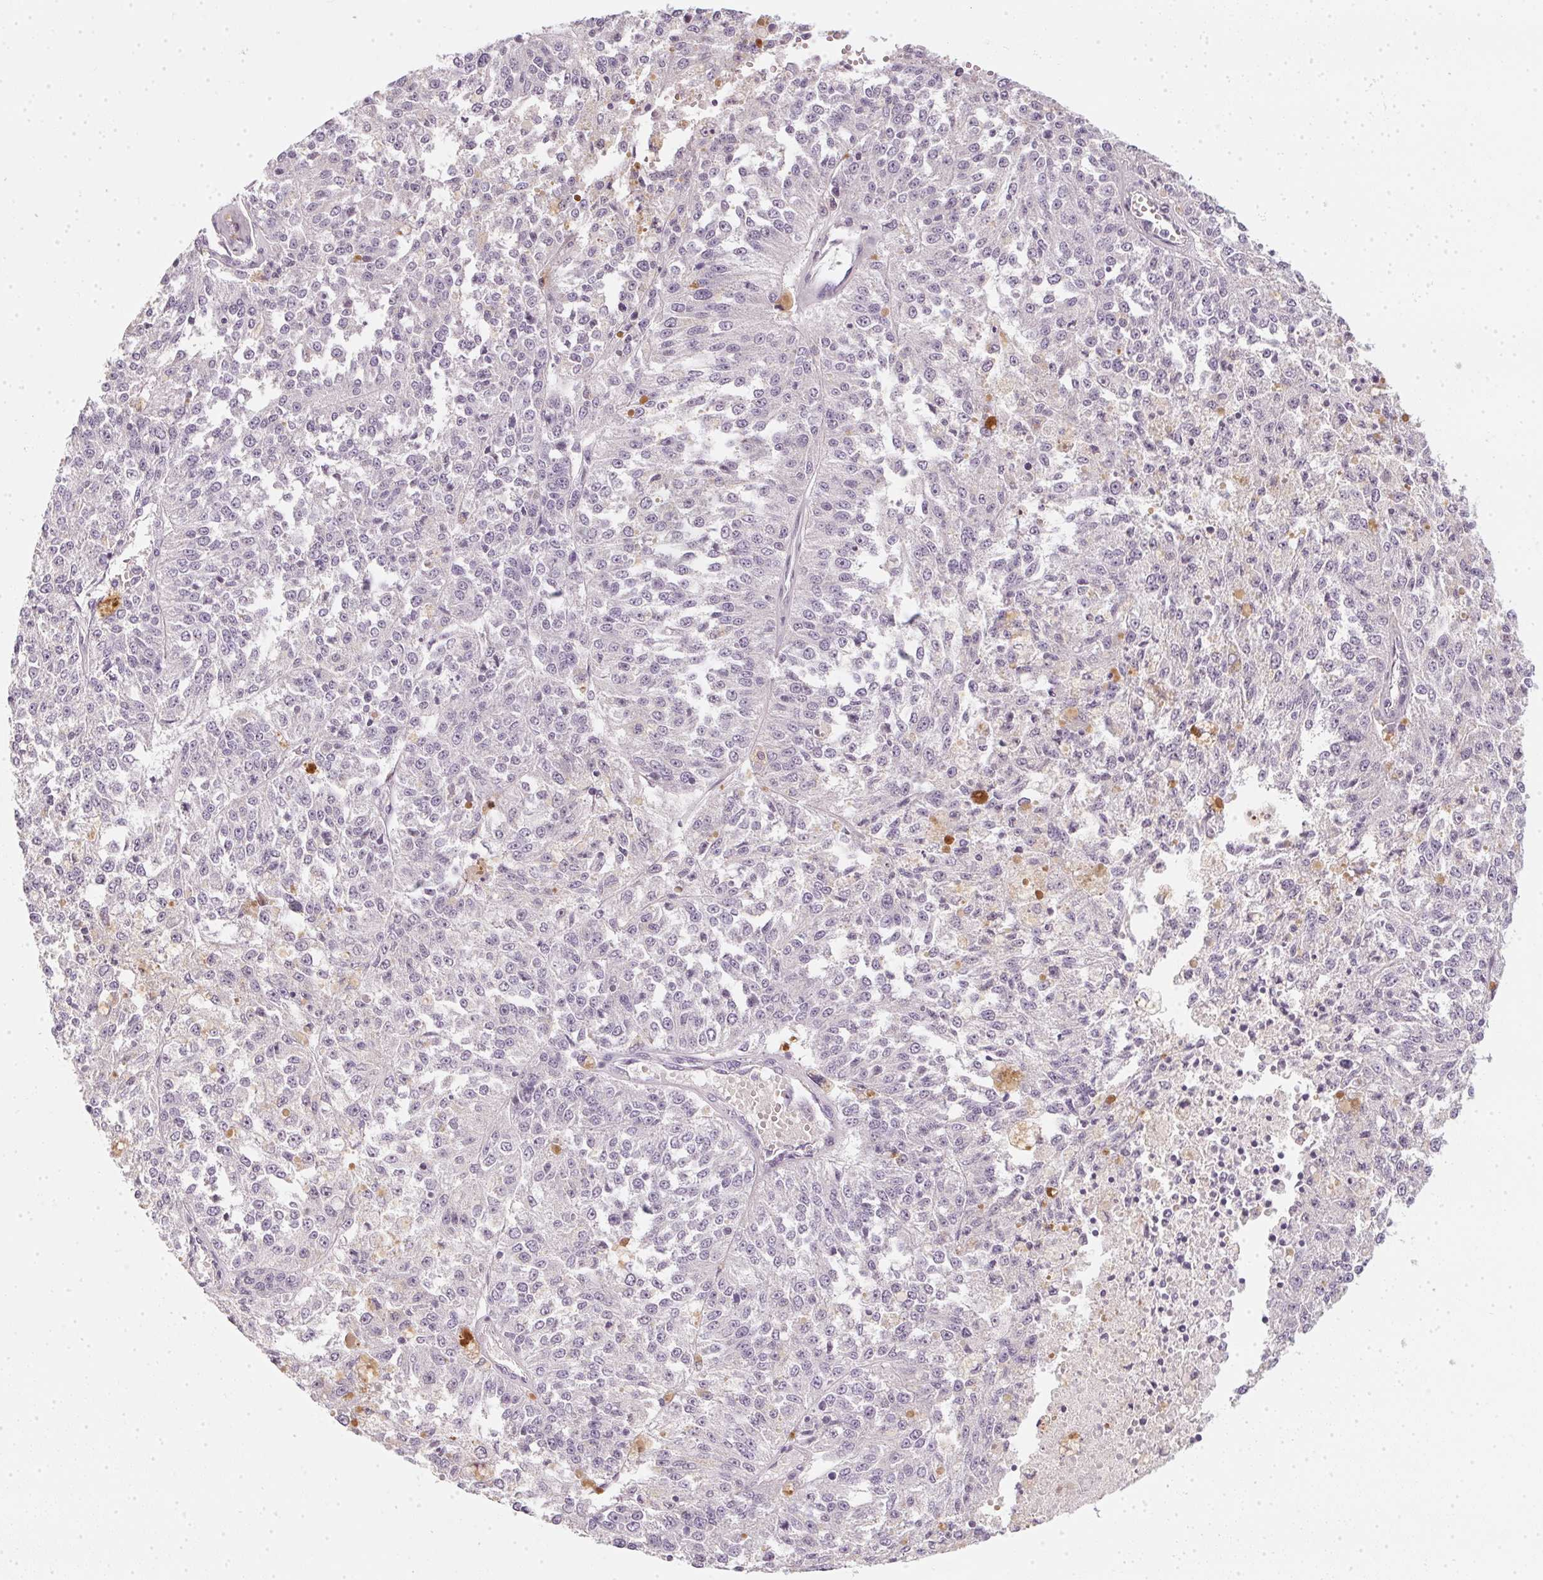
{"staining": {"intensity": "negative", "quantity": "none", "location": "none"}, "tissue": "melanoma", "cell_type": "Tumor cells", "image_type": "cancer", "snomed": [{"axis": "morphology", "description": "Malignant melanoma, Metastatic site"}, {"axis": "topography", "description": "Lymph node"}], "caption": "There is no significant expression in tumor cells of malignant melanoma (metastatic site).", "gene": "TMEM72", "patient": {"sex": "female", "age": 64}}